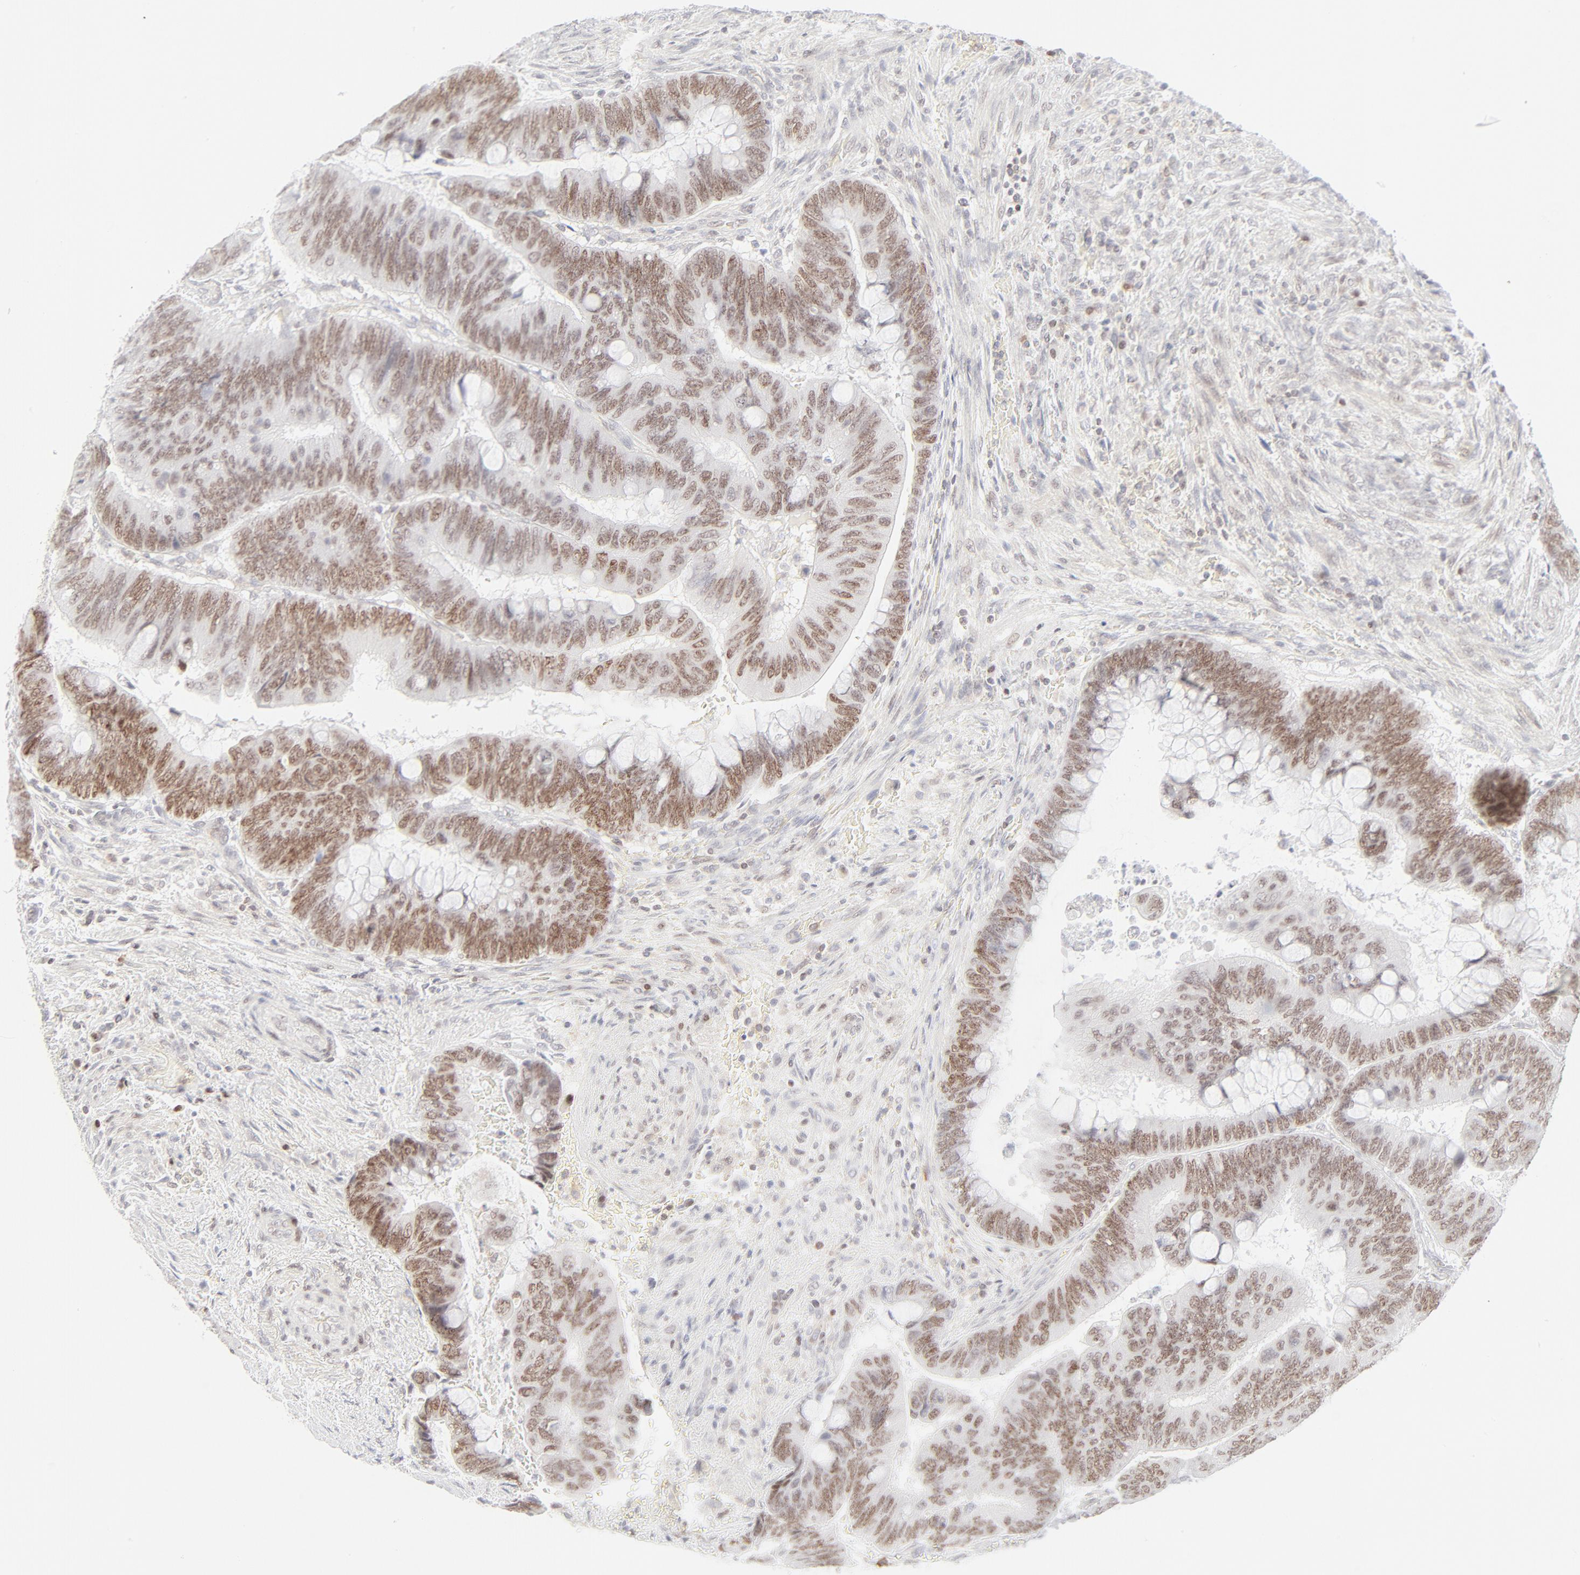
{"staining": {"intensity": "strong", "quantity": ">75%", "location": "nuclear"}, "tissue": "colorectal cancer", "cell_type": "Tumor cells", "image_type": "cancer", "snomed": [{"axis": "morphology", "description": "Normal tissue, NOS"}, {"axis": "morphology", "description": "Adenocarcinoma, NOS"}, {"axis": "topography", "description": "Rectum"}], "caption": "Immunohistochemistry (IHC) of human colorectal cancer demonstrates high levels of strong nuclear staining in about >75% of tumor cells. Immunohistochemistry stains the protein in brown and the nuclei are stained blue.", "gene": "PRKCB", "patient": {"sex": "male", "age": 92}}